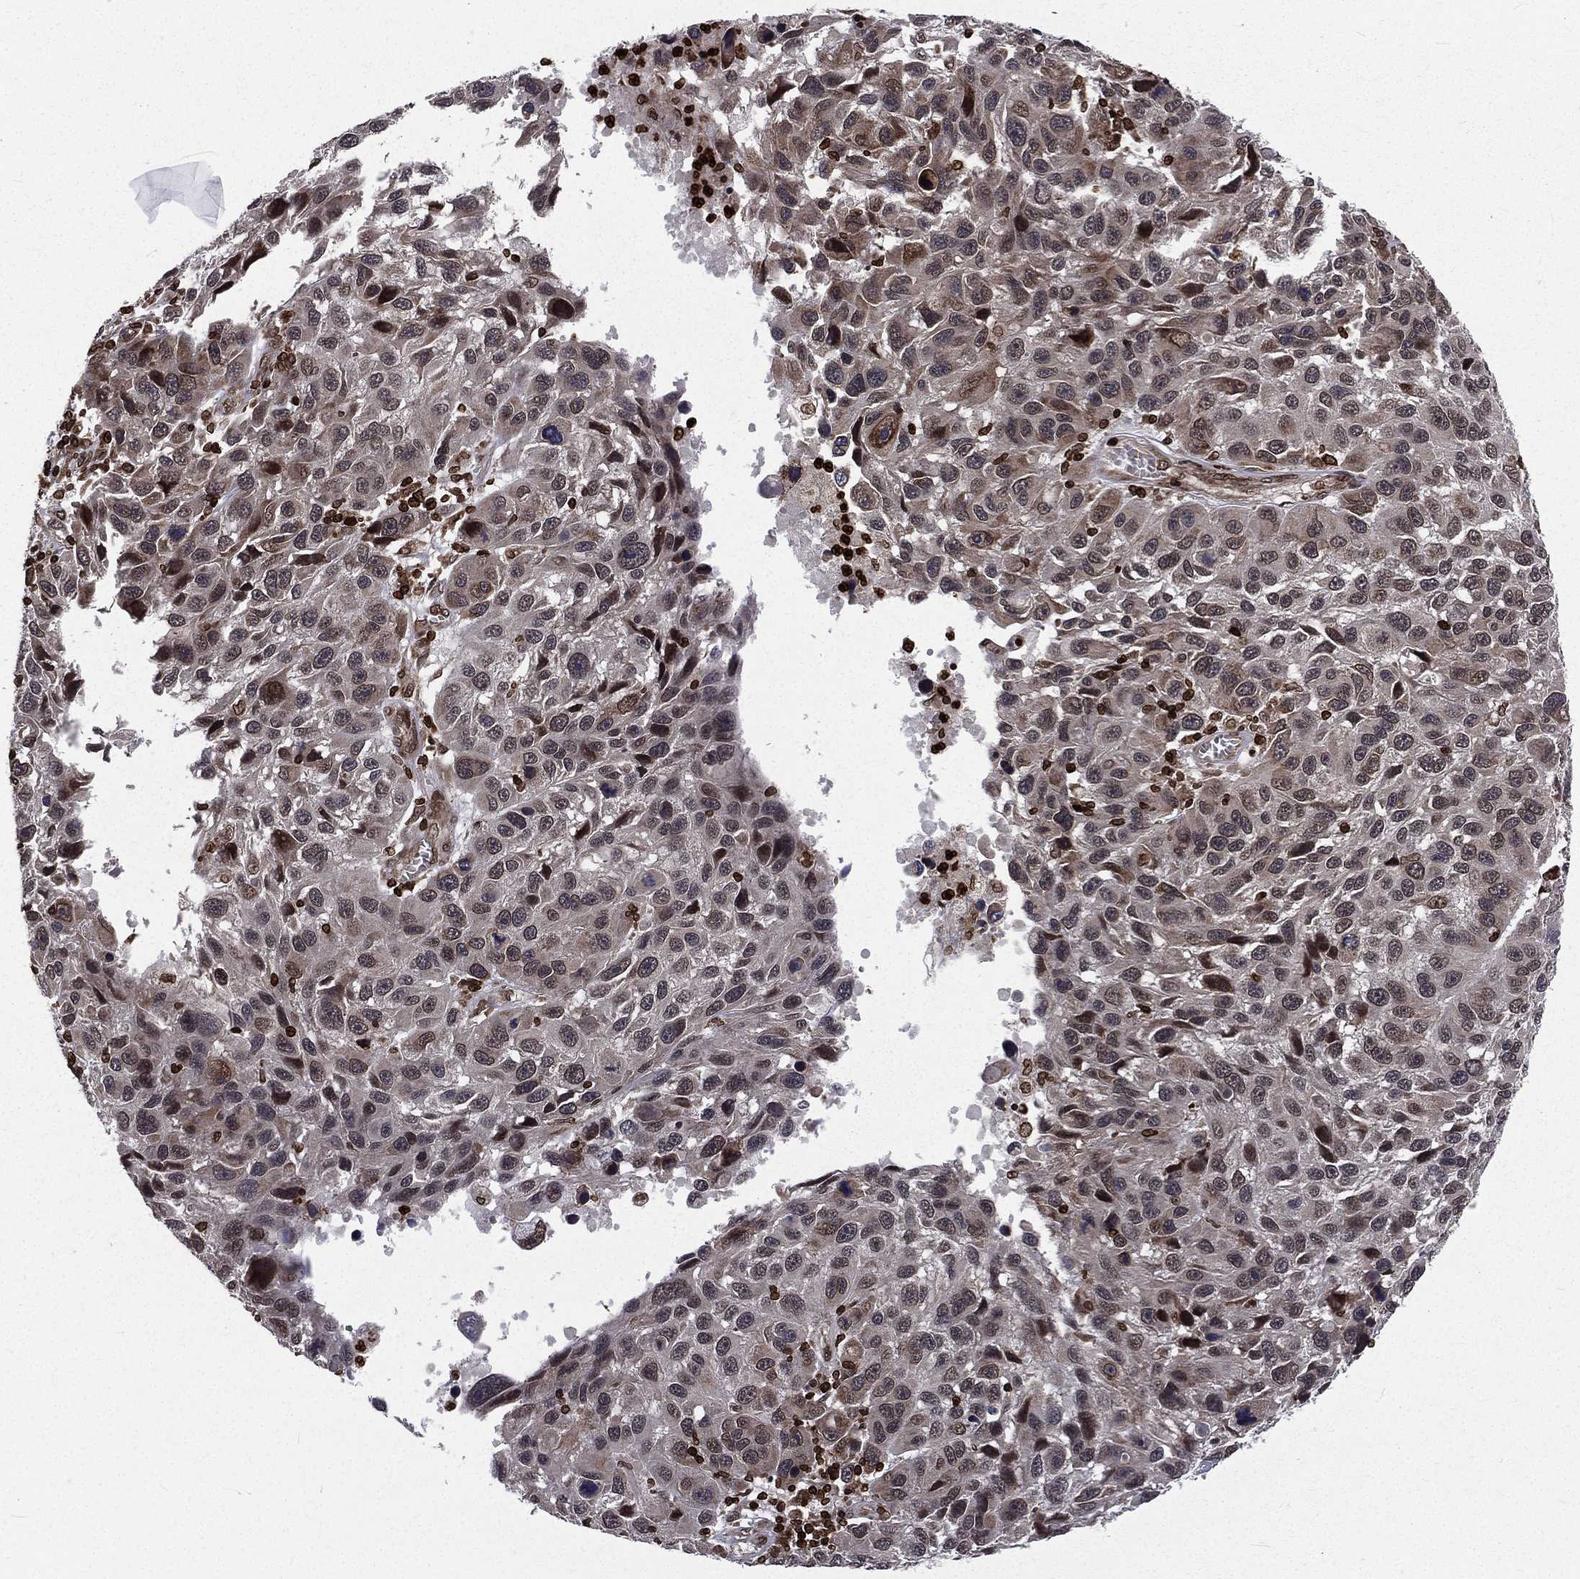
{"staining": {"intensity": "moderate", "quantity": "<25%", "location": "nuclear"}, "tissue": "melanoma", "cell_type": "Tumor cells", "image_type": "cancer", "snomed": [{"axis": "morphology", "description": "Malignant melanoma, NOS"}, {"axis": "topography", "description": "Skin"}], "caption": "Protein expression analysis of human melanoma reveals moderate nuclear staining in about <25% of tumor cells. (DAB (3,3'-diaminobenzidine) IHC, brown staining for protein, blue staining for nuclei).", "gene": "LBR", "patient": {"sex": "male", "age": 53}}